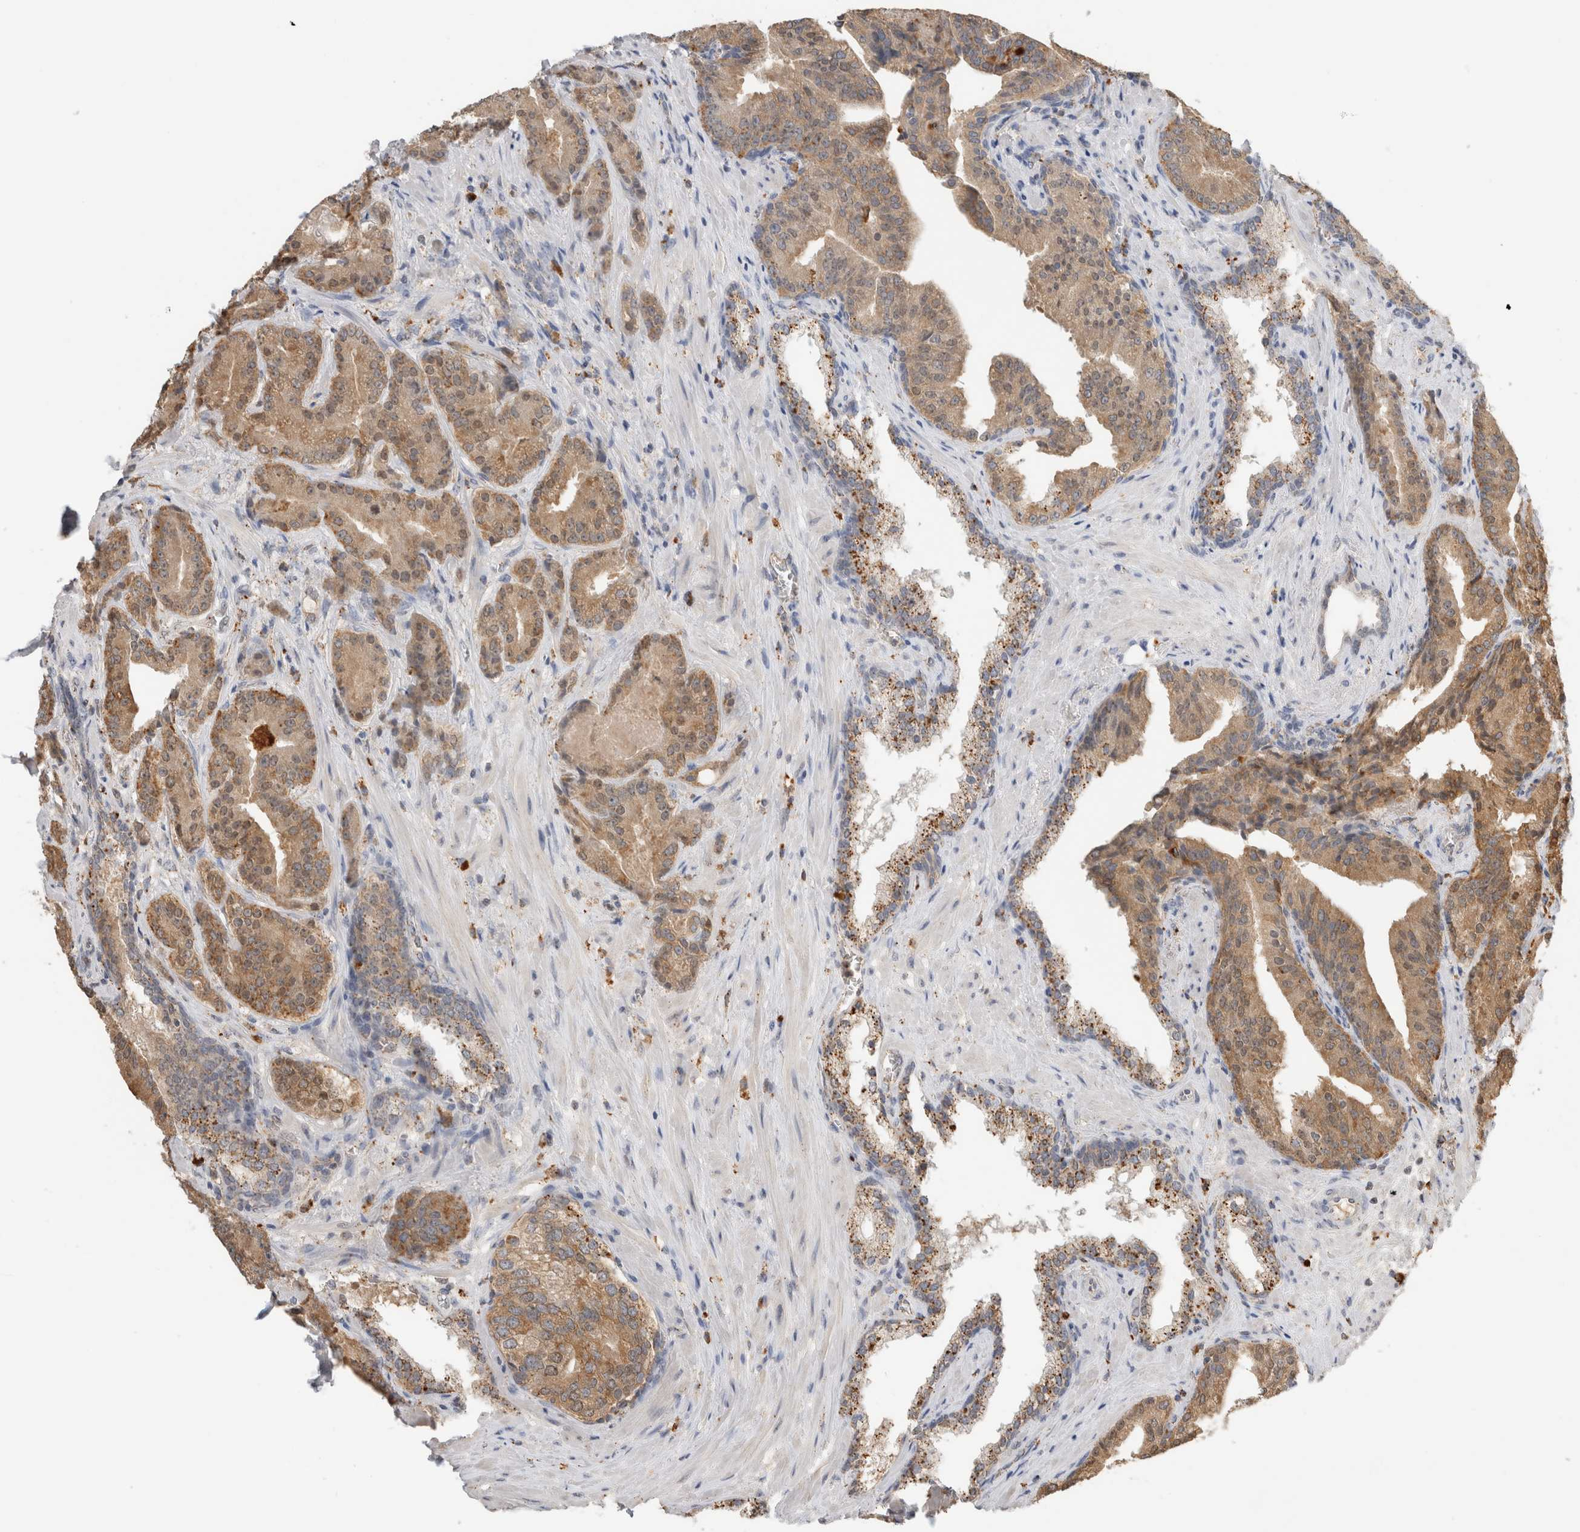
{"staining": {"intensity": "moderate", "quantity": ">75%", "location": "cytoplasmic/membranous"}, "tissue": "prostate cancer", "cell_type": "Tumor cells", "image_type": "cancer", "snomed": [{"axis": "morphology", "description": "Adenocarcinoma, Low grade"}, {"axis": "topography", "description": "Prostate"}], "caption": "Human adenocarcinoma (low-grade) (prostate) stained with a brown dye shows moderate cytoplasmic/membranous positive staining in about >75% of tumor cells.", "gene": "GNS", "patient": {"sex": "male", "age": 67}}